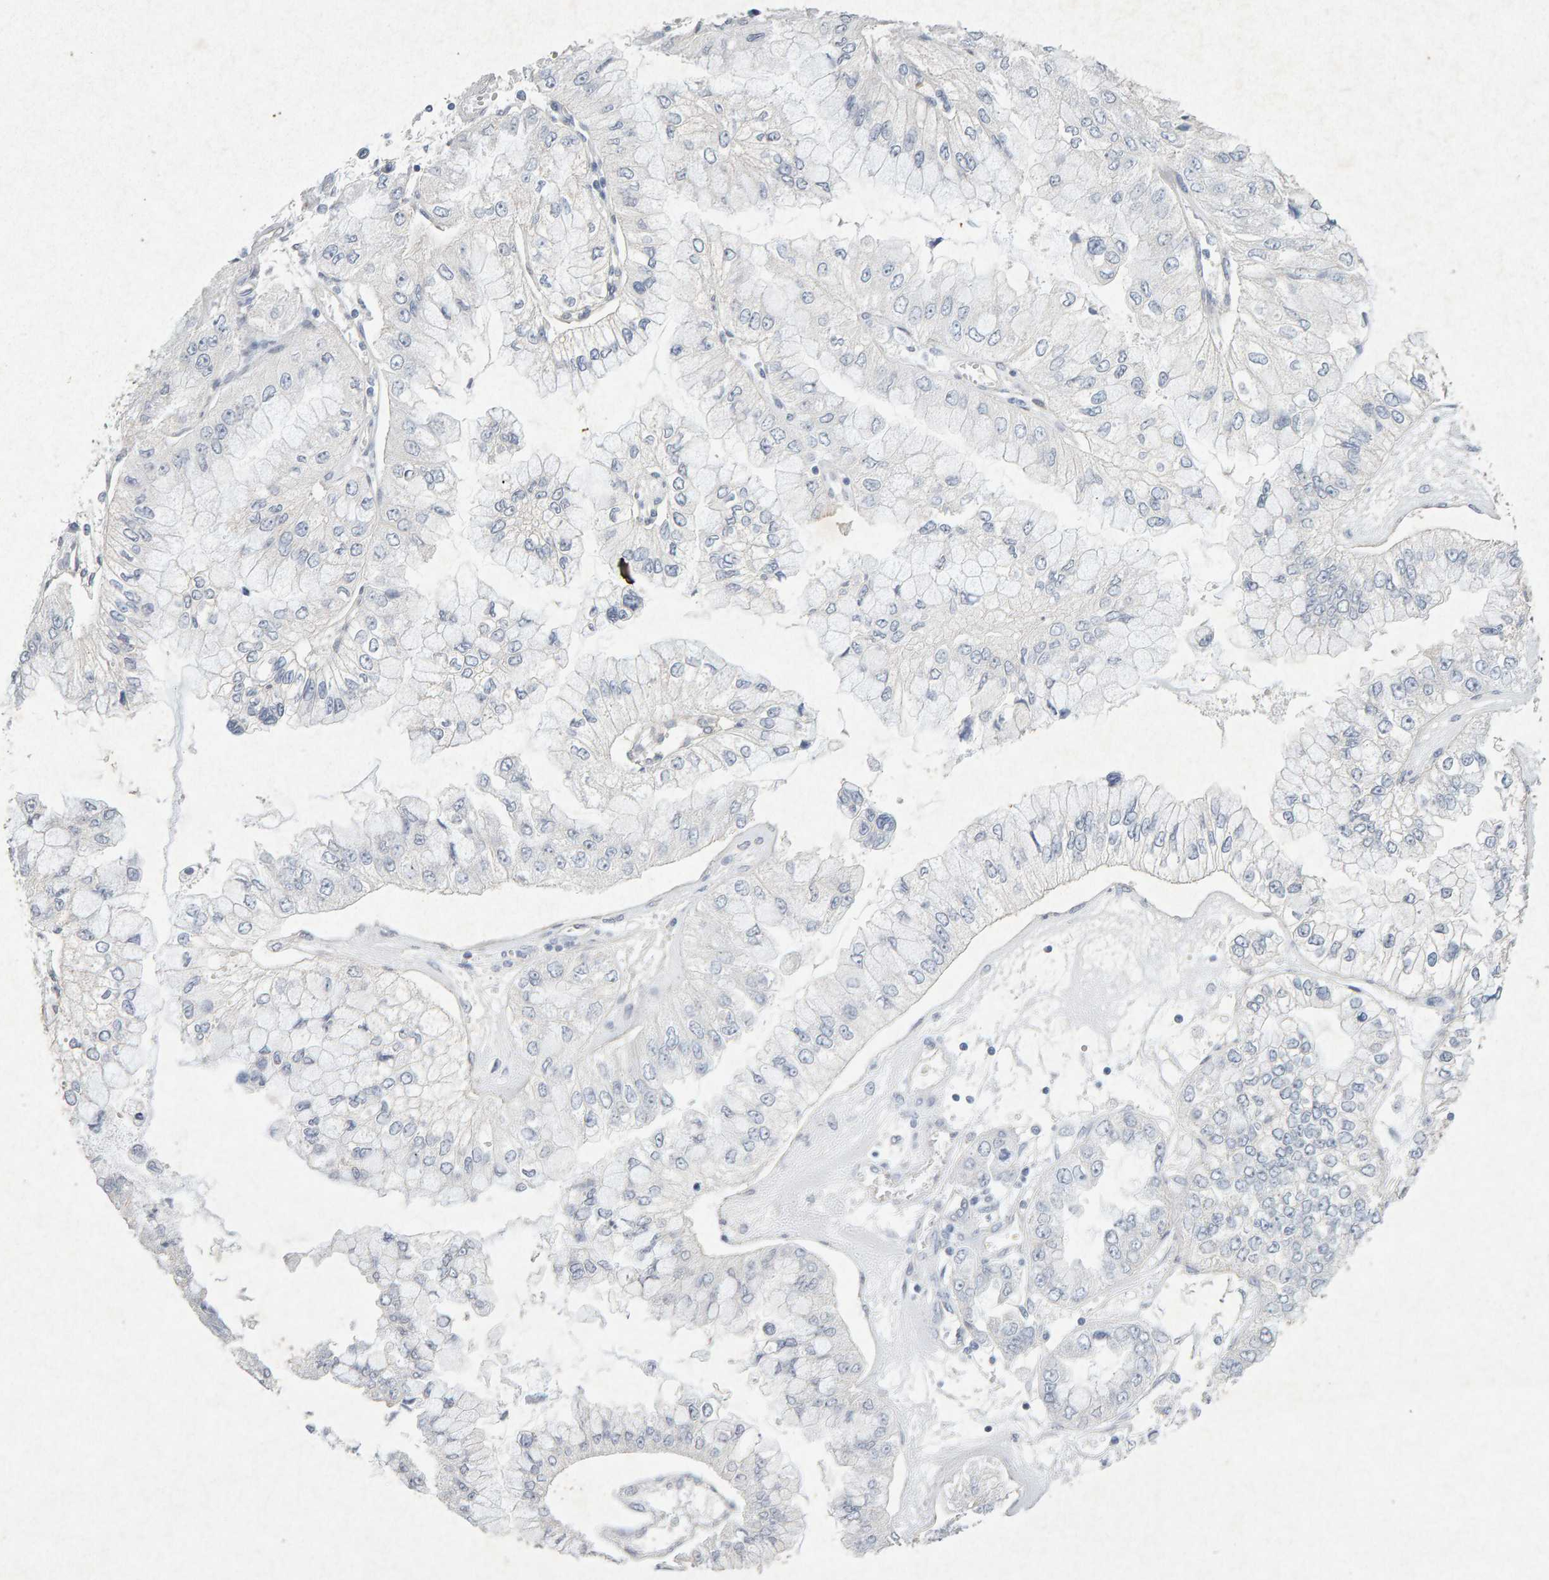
{"staining": {"intensity": "negative", "quantity": "none", "location": "none"}, "tissue": "liver cancer", "cell_type": "Tumor cells", "image_type": "cancer", "snomed": [{"axis": "morphology", "description": "Cholangiocarcinoma"}, {"axis": "topography", "description": "Liver"}], "caption": "Liver cancer (cholangiocarcinoma) was stained to show a protein in brown. There is no significant positivity in tumor cells.", "gene": "PTPRM", "patient": {"sex": "female", "age": 79}}